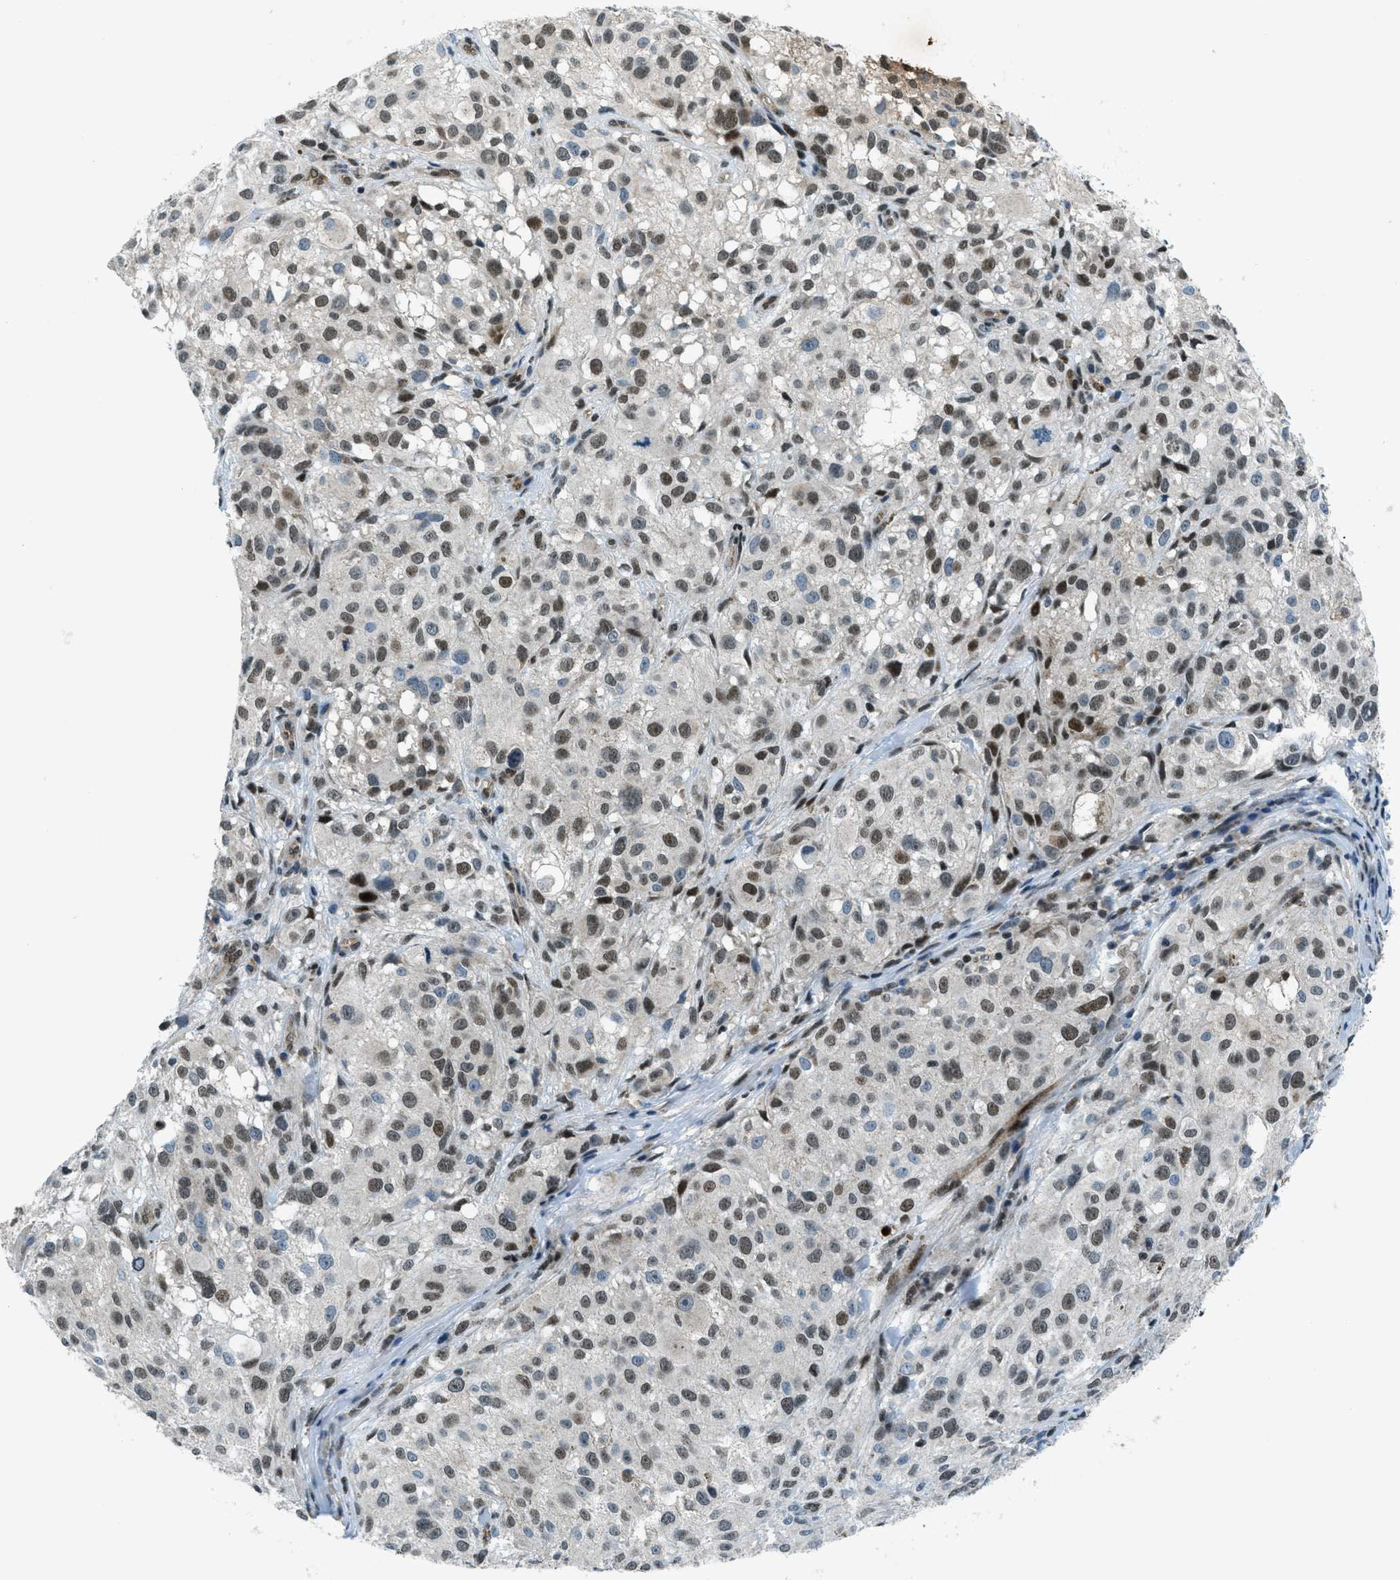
{"staining": {"intensity": "weak", "quantity": ">75%", "location": "nuclear"}, "tissue": "melanoma", "cell_type": "Tumor cells", "image_type": "cancer", "snomed": [{"axis": "morphology", "description": "Necrosis, NOS"}, {"axis": "morphology", "description": "Malignant melanoma, NOS"}, {"axis": "topography", "description": "Skin"}], "caption": "IHC image of neoplastic tissue: malignant melanoma stained using immunohistochemistry (IHC) shows low levels of weak protein expression localized specifically in the nuclear of tumor cells, appearing as a nuclear brown color.", "gene": "KLF6", "patient": {"sex": "female", "age": 87}}